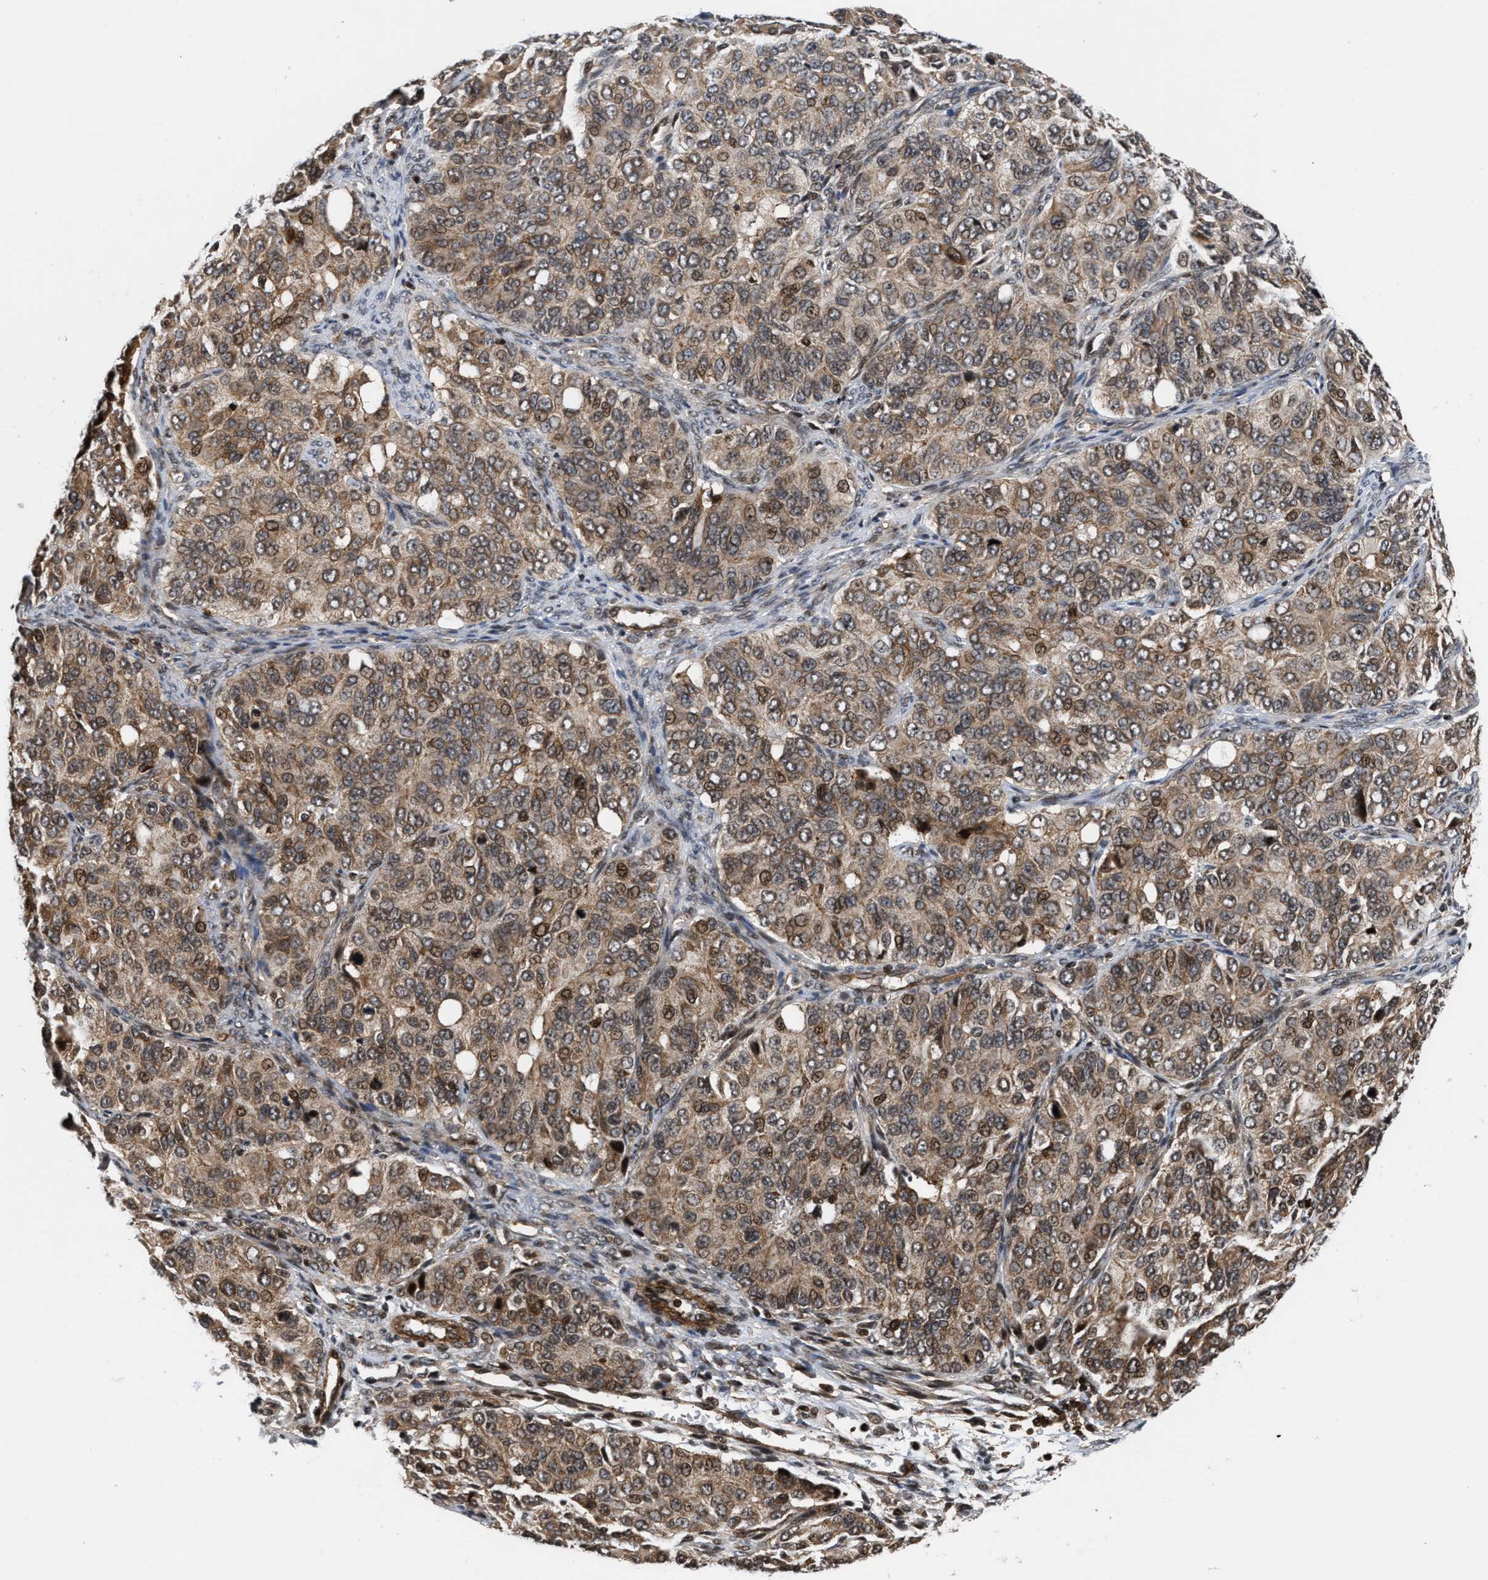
{"staining": {"intensity": "moderate", "quantity": ">75%", "location": "cytoplasmic/membranous,nuclear"}, "tissue": "ovarian cancer", "cell_type": "Tumor cells", "image_type": "cancer", "snomed": [{"axis": "morphology", "description": "Carcinoma, endometroid"}, {"axis": "topography", "description": "Ovary"}], "caption": "Human ovarian cancer (endometroid carcinoma) stained with a brown dye shows moderate cytoplasmic/membranous and nuclear positive expression in approximately >75% of tumor cells.", "gene": "STAU2", "patient": {"sex": "female", "age": 51}}